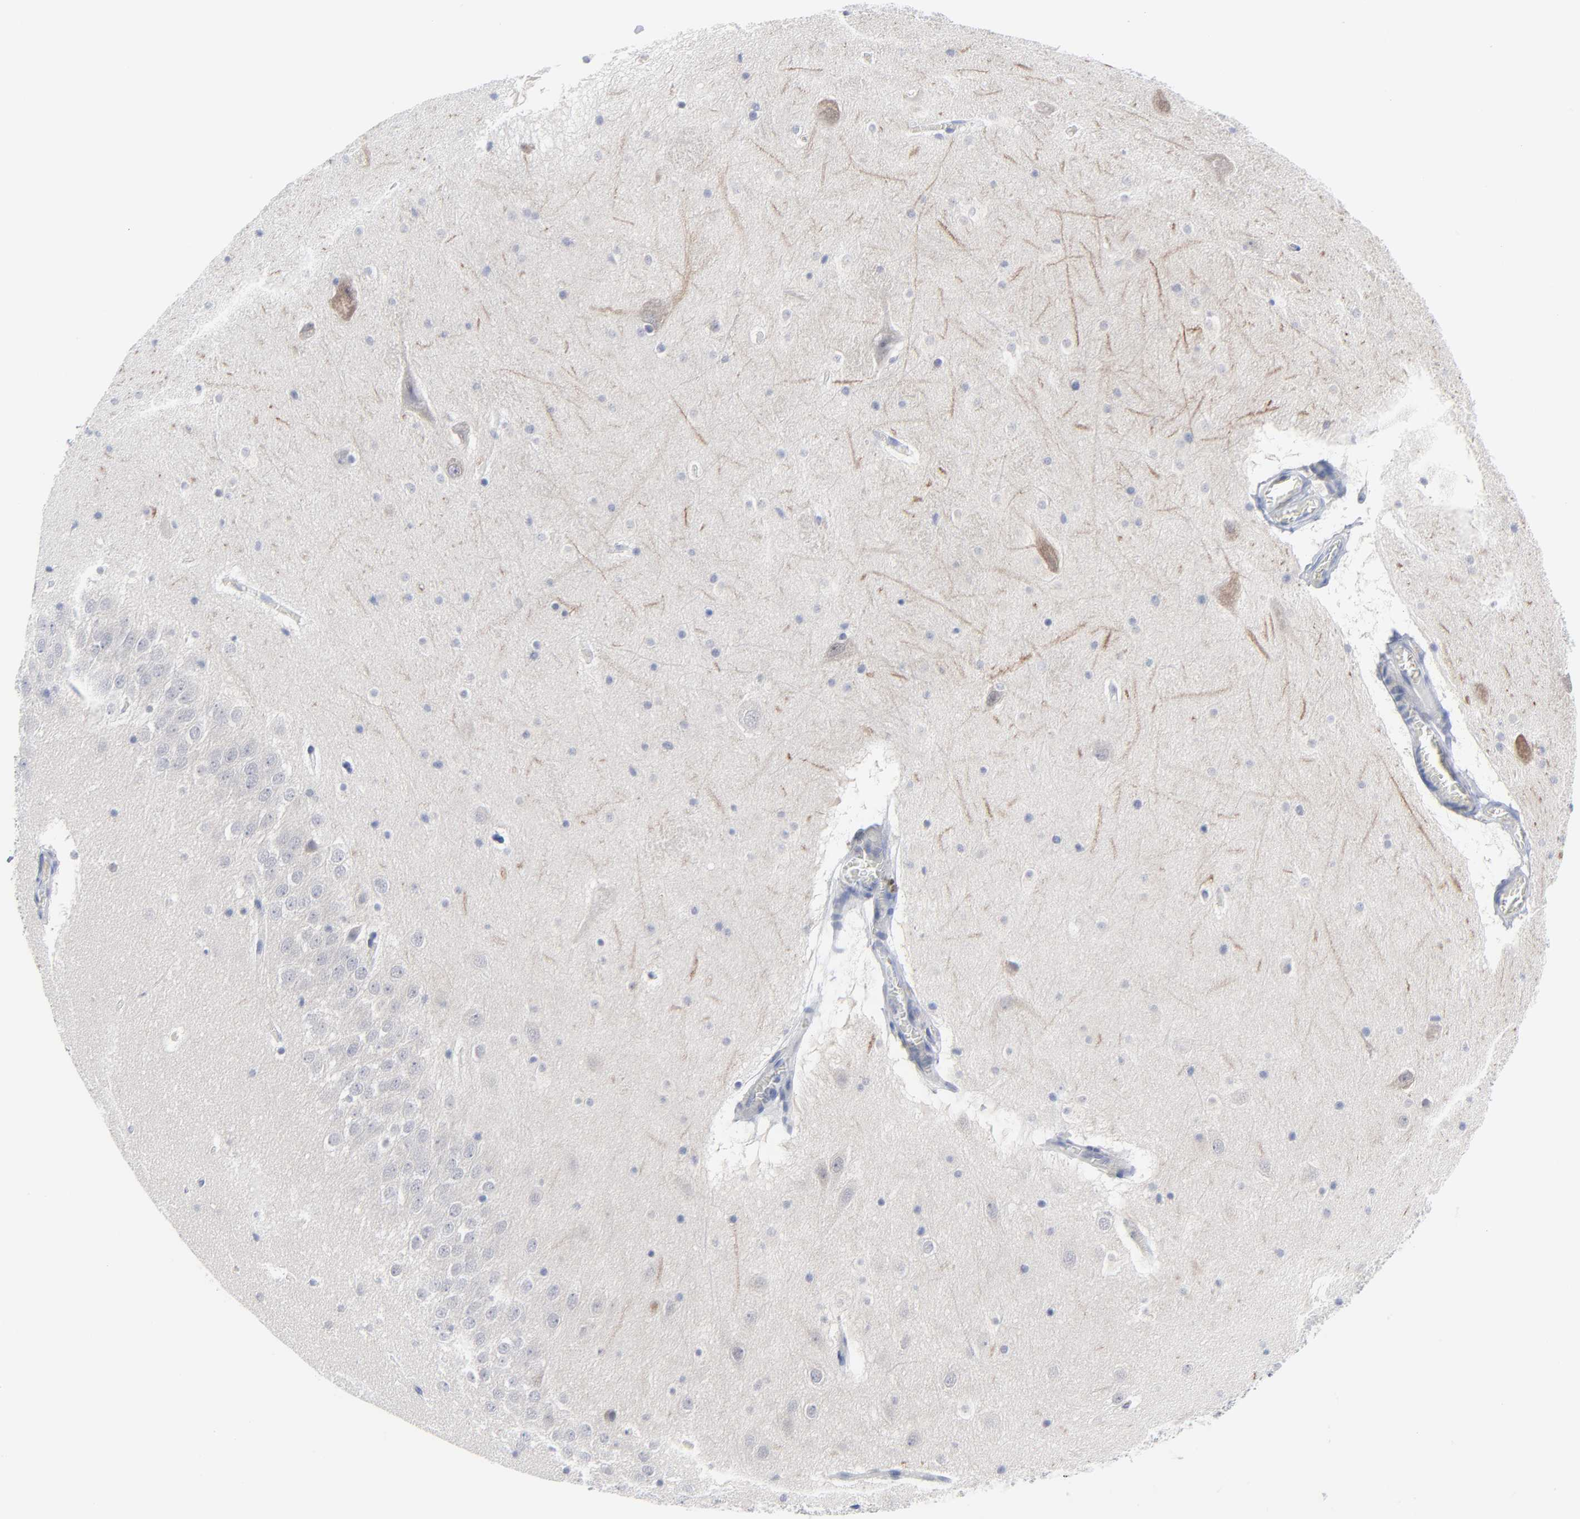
{"staining": {"intensity": "negative", "quantity": "none", "location": "none"}, "tissue": "hippocampus", "cell_type": "Glial cells", "image_type": "normal", "snomed": [{"axis": "morphology", "description": "Normal tissue, NOS"}, {"axis": "topography", "description": "Hippocampus"}], "caption": "Human hippocampus stained for a protein using IHC reveals no staining in glial cells.", "gene": "CLEC4G", "patient": {"sex": "male", "age": 45}}